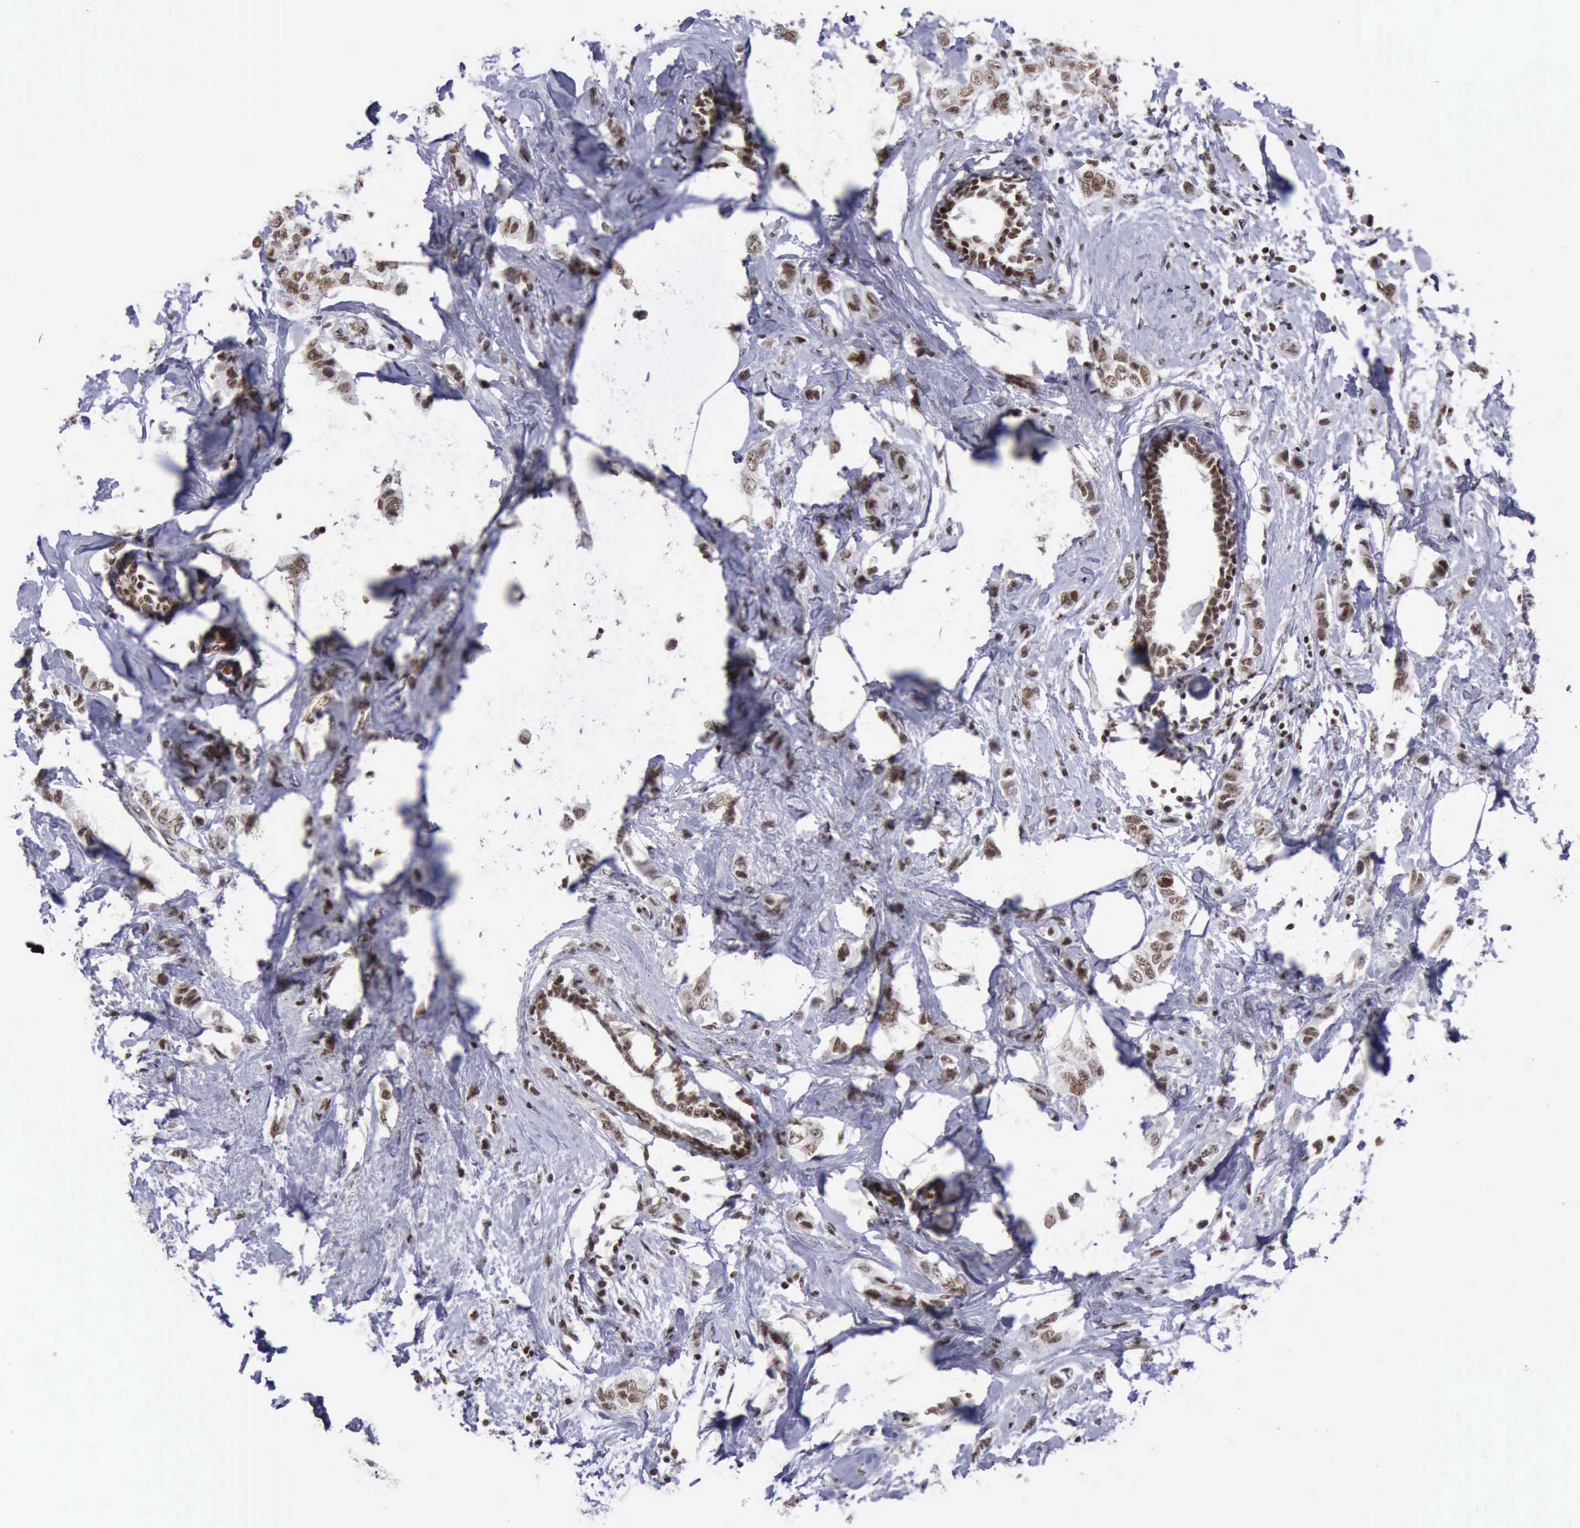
{"staining": {"intensity": "moderate", "quantity": ">75%", "location": "nuclear"}, "tissue": "breast cancer", "cell_type": "Tumor cells", "image_type": "cancer", "snomed": [{"axis": "morphology", "description": "Normal tissue, NOS"}, {"axis": "morphology", "description": "Duct carcinoma"}, {"axis": "topography", "description": "Breast"}], "caption": "DAB immunohistochemical staining of human breast infiltrating ductal carcinoma demonstrates moderate nuclear protein expression in about >75% of tumor cells.", "gene": "YY1", "patient": {"sex": "female", "age": 50}}